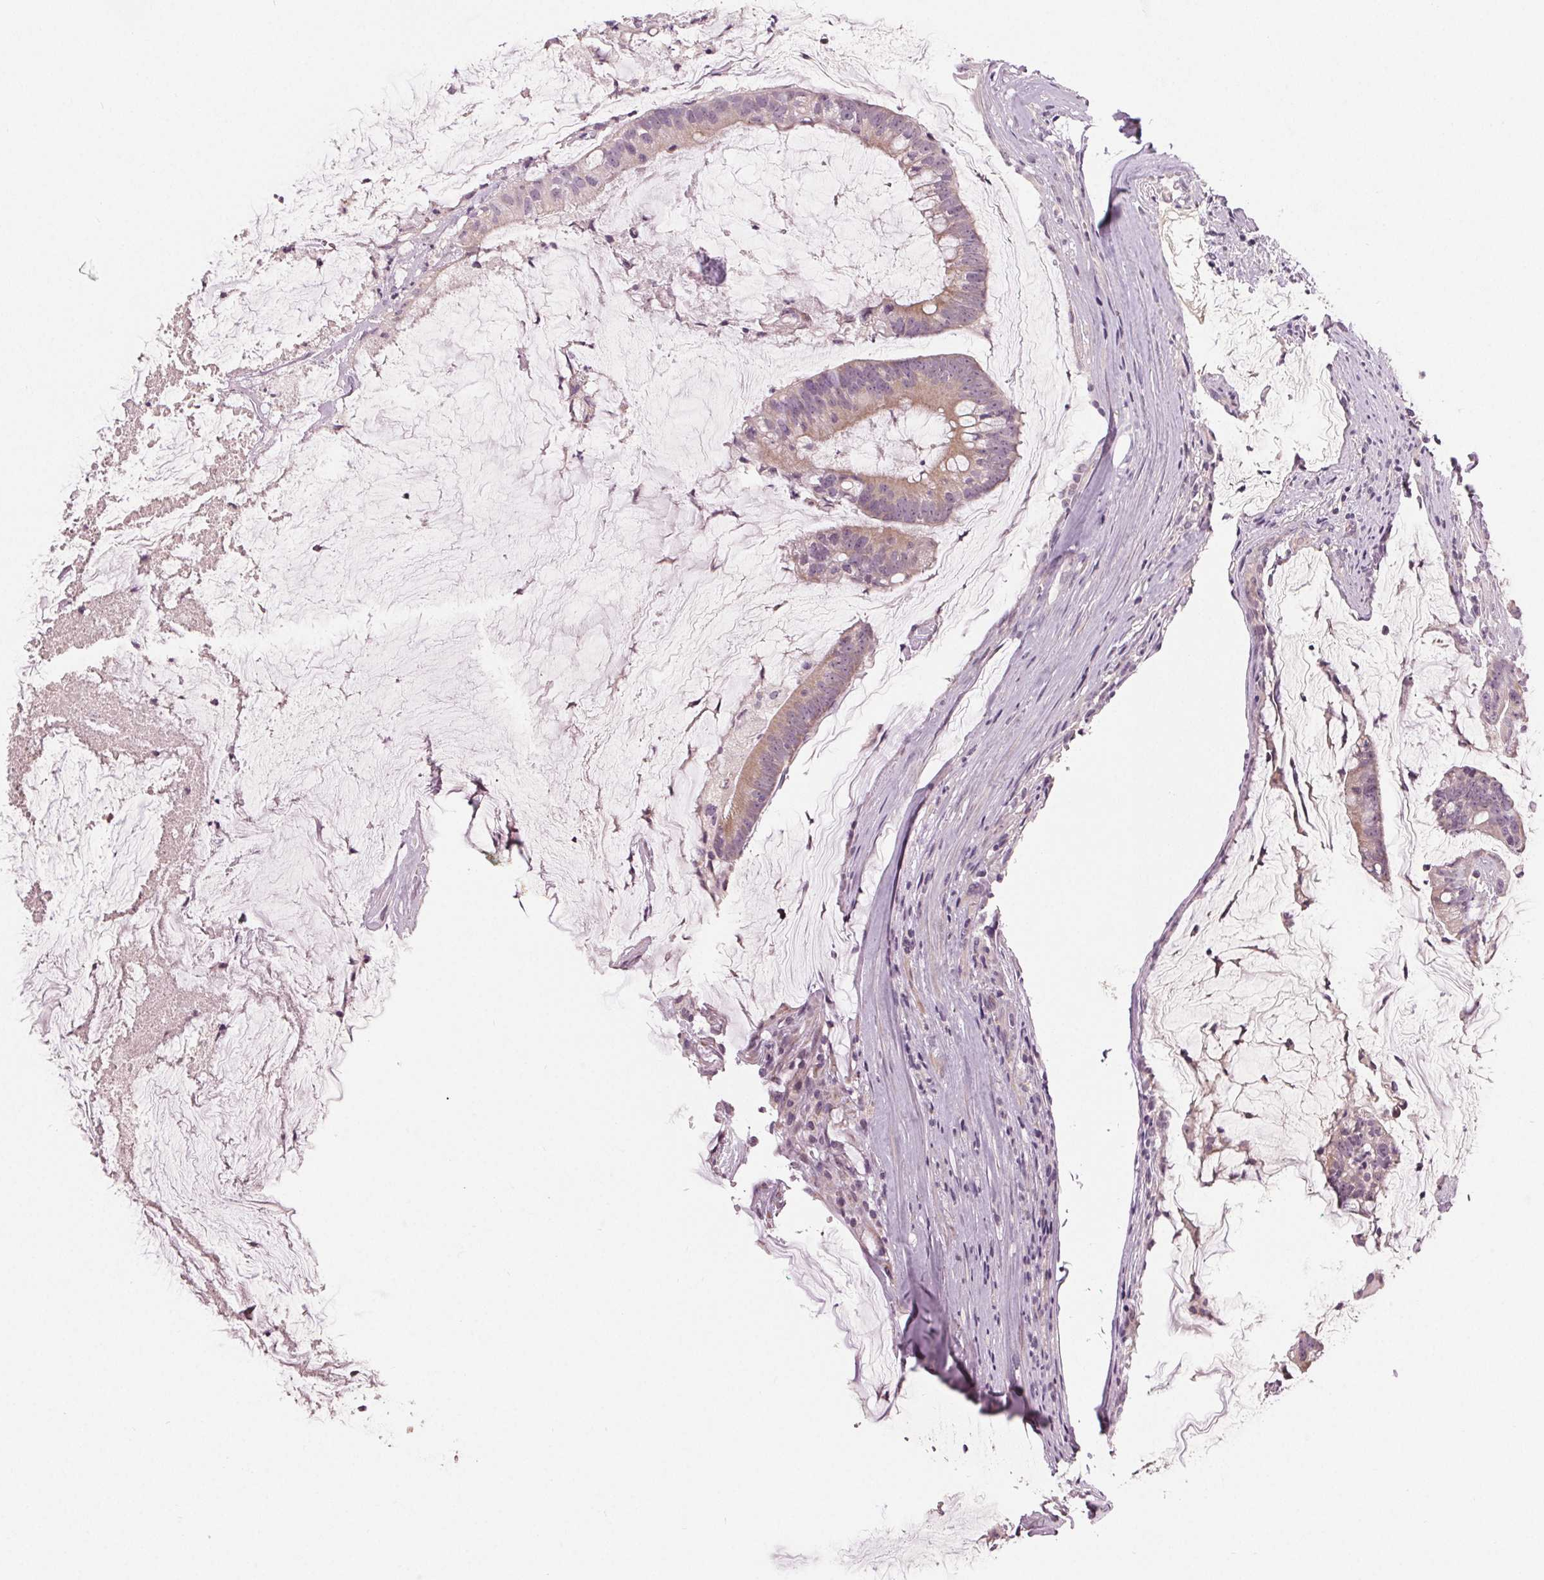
{"staining": {"intensity": "weak", "quantity": "<25%", "location": "cytoplasmic/membranous"}, "tissue": "colorectal cancer", "cell_type": "Tumor cells", "image_type": "cancer", "snomed": [{"axis": "morphology", "description": "Adenocarcinoma, NOS"}, {"axis": "topography", "description": "Colon"}], "caption": "This is a photomicrograph of immunohistochemistry staining of colorectal cancer (adenocarcinoma), which shows no staining in tumor cells. The staining was performed using DAB (3,3'-diaminobenzidine) to visualize the protein expression in brown, while the nuclei were stained in blue with hematoxylin (Magnification: 20x).", "gene": "ZNF605", "patient": {"sex": "male", "age": 62}}